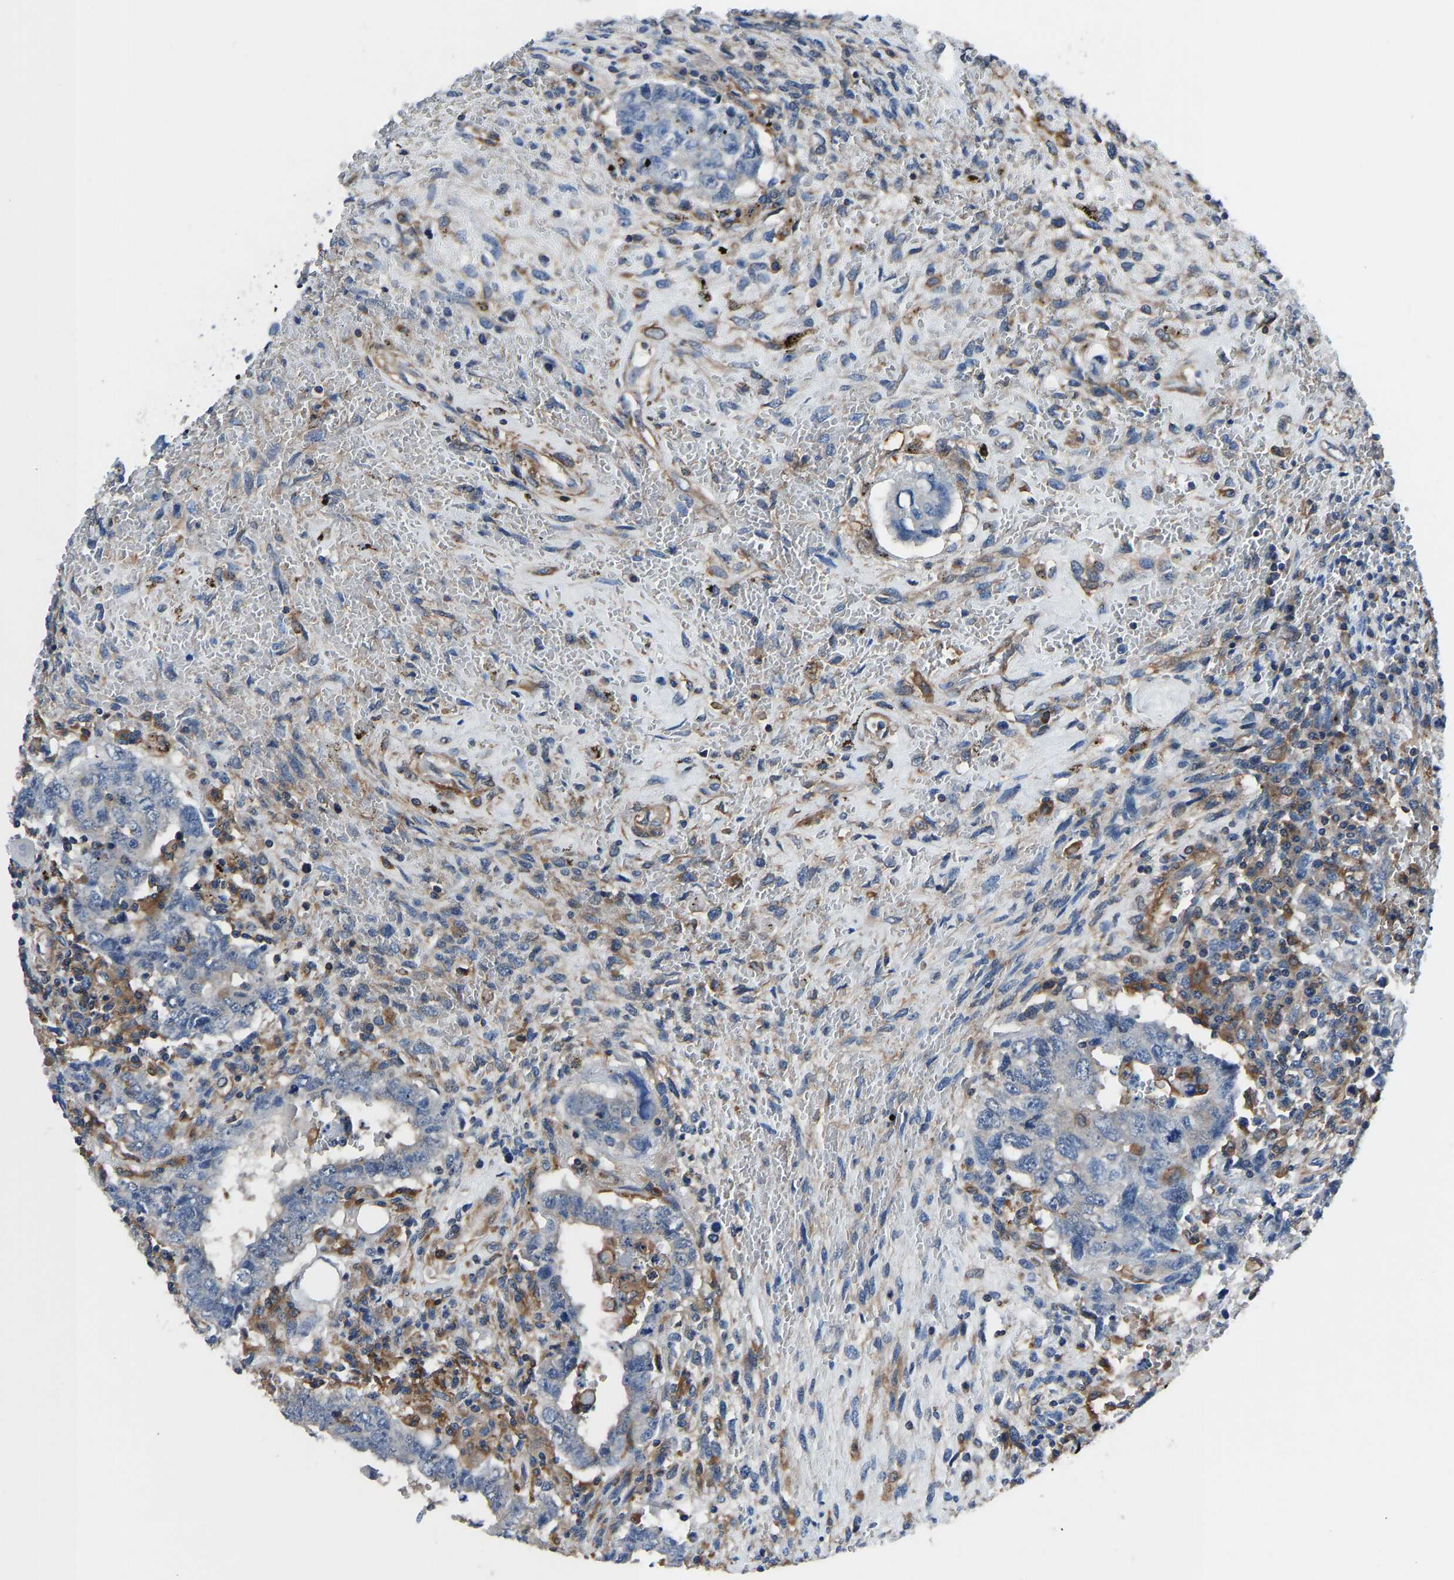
{"staining": {"intensity": "negative", "quantity": "none", "location": "none"}, "tissue": "testis cancer", "cell_type": "Tumor cells", "image_type": "cancer", "snomed": [{"axis": "morphology", "description": "Carcinoma, Embryonal, NOS"}, {"axis": "topography", "description": "Testis"}], "caption": "A photomicrograph of testis cancer (embryonal carcinoma) stained for a protein exhibits no brown staining in tumor cells. (DAB immunohistochemistry visualized using brightfield microscopy, high magnification).", "gene": "PRKAR1A", "patient": {"sex": "male", "age": 26}}